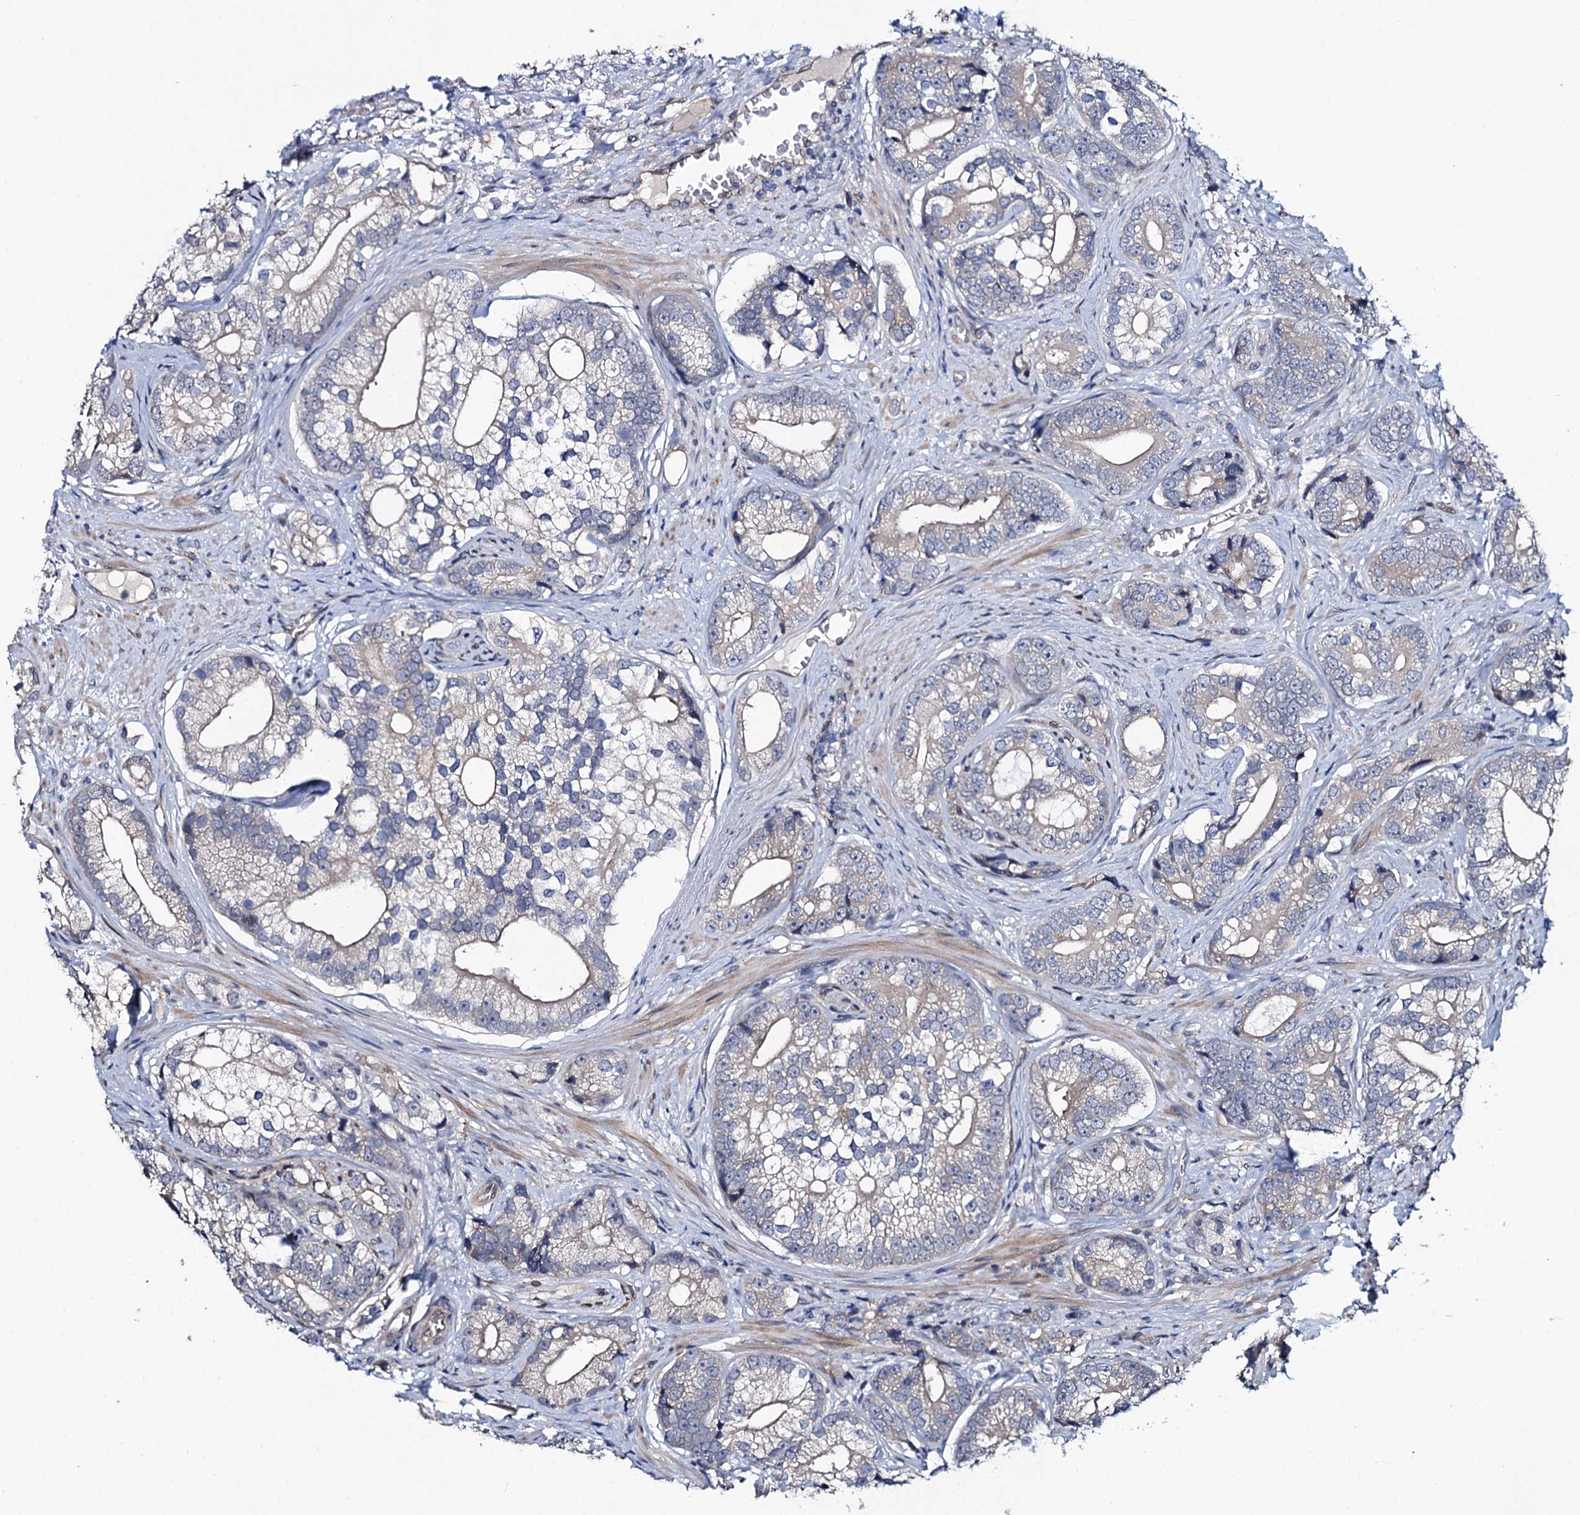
{"staining": {"intensity": "negative", "quantity": "none", "location": "none"}, "tissue": "prostate cancer", "cell_type": "Tumor cells", "image_type": "cancer", "snomed": [{"axis": "morphology", "description": "Adenocarcinoma, High grade"}, {"axis": "topography", "description": "Prostate"}], "caption": "Immunohistochemical staining of human prostate cancer (adenocarcinoma (high-grade)) demonstrates no significant expression in tumor cells.", "gene": "EVX2", "patient": {"sex": "male", "age": 75}}